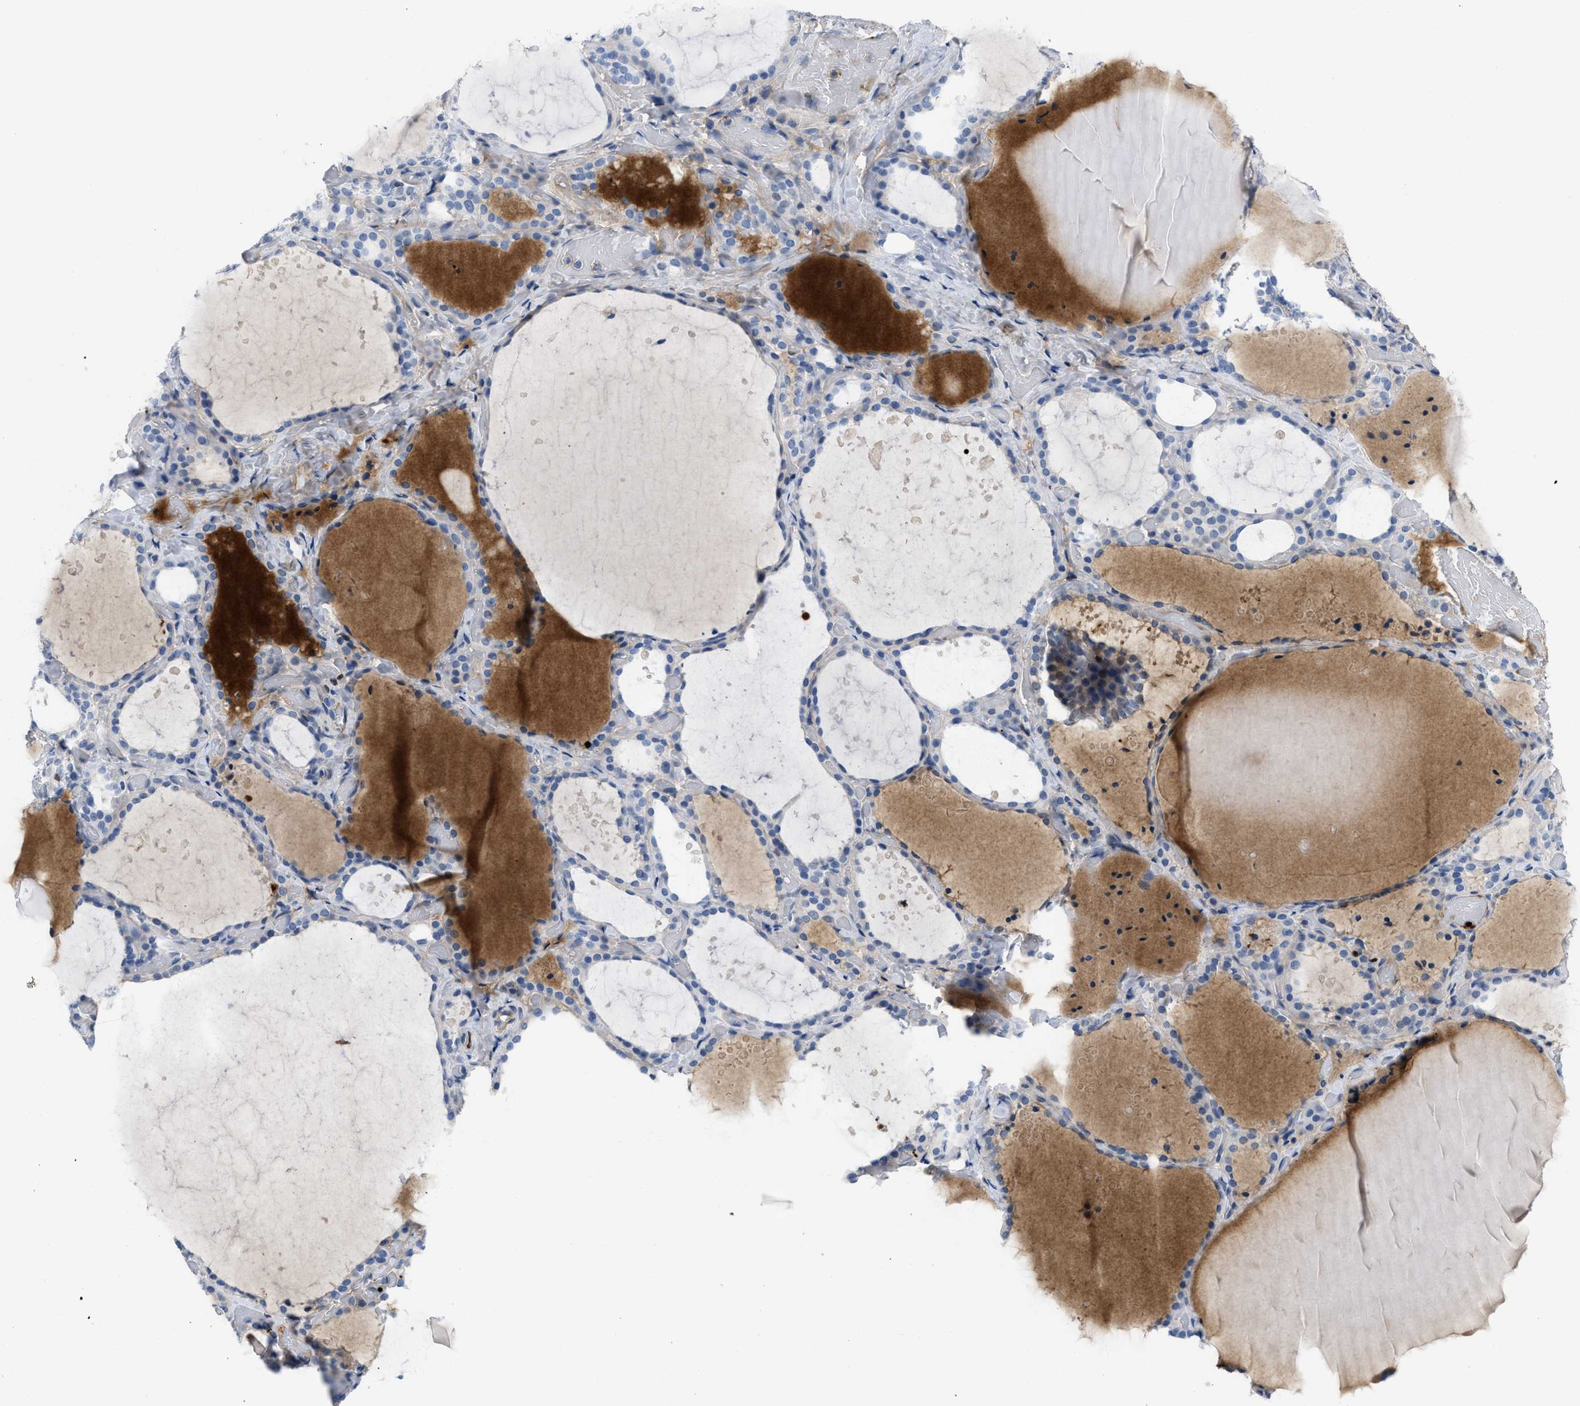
{"staining": {"intensity": "negative", "quantity": "none", "location": "none"}, "tissue": "thyroid gland", "cell_type": "Glandular cells", "image_type": "normal", "snomed": [{"axis": "morphology", "description": "Normal tissue, NOS"}, {"axis": "topography", "description": "Thyroid gland"}], "caption": "Immunohistochemical staining of benign thyroid gland displays no significant positivity in glandular cells. (Stains: DAB immunohistochemistry (IHC) with hematoxylin counter stain, Microscopy: brightfield microscopy at high magnification).", "gene": "LEF1", "patient": {"sex": "female", "age": 44}}